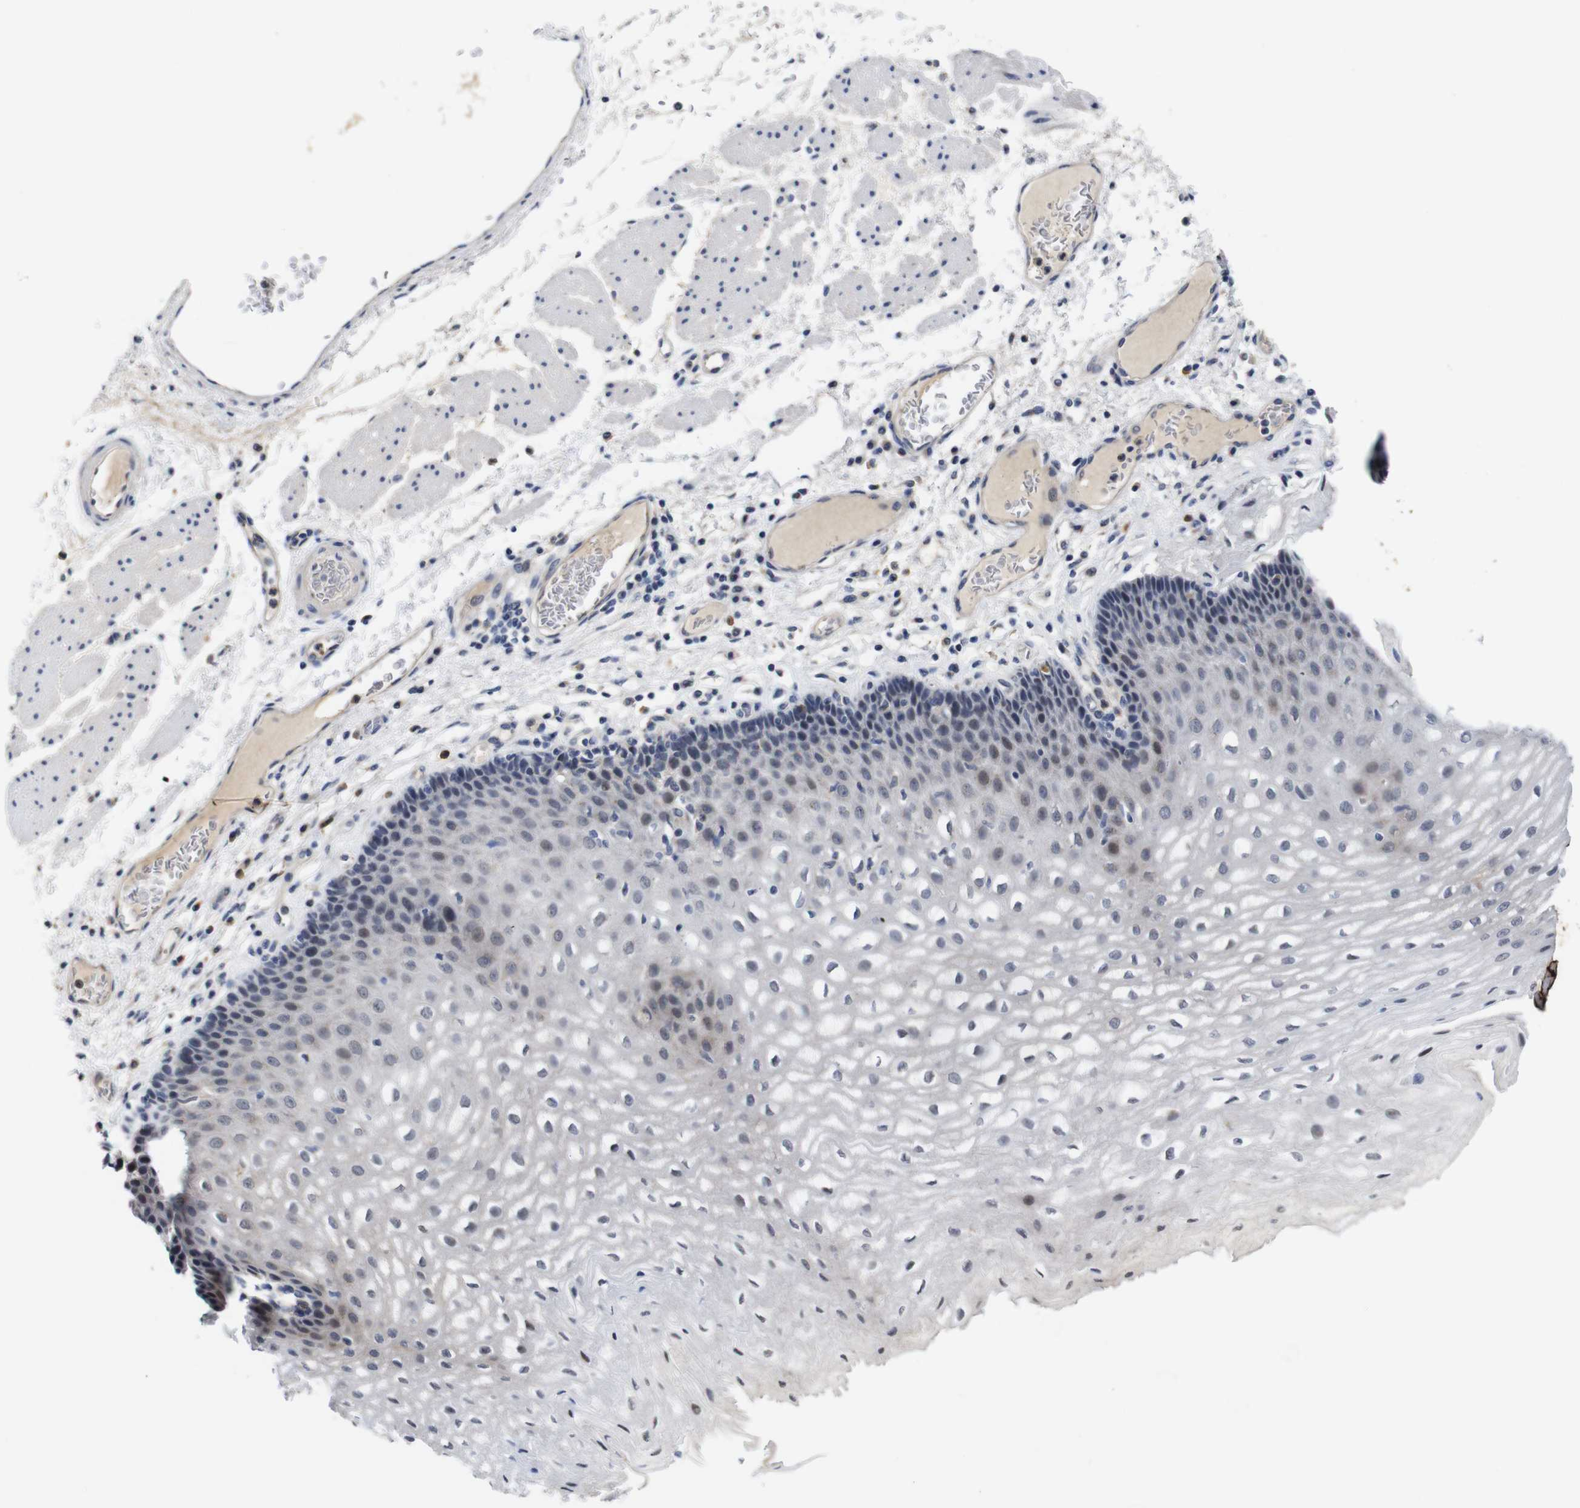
{"staining": {"intensity": "moderate", "quantity": "<25%", "location": "nuclear"}, "tissue": "esophagus", "cell_type": "Squamous epithelial cells", "image_type": "normal", "snomed": [{"axis": "morphology", "description": "Normal tissue, NOS"}, {"axis": "topography", "description": "Esophagus"}], "caption": "Brown immunohistochemical staining in unremarkable human esophagus reveals moderate nuclear positivity in about <25% of squamous epithelial cells. Nuclei are stained in blue.", "gene": "FURIN", "patient": {"sex": "male", "age": 54}}